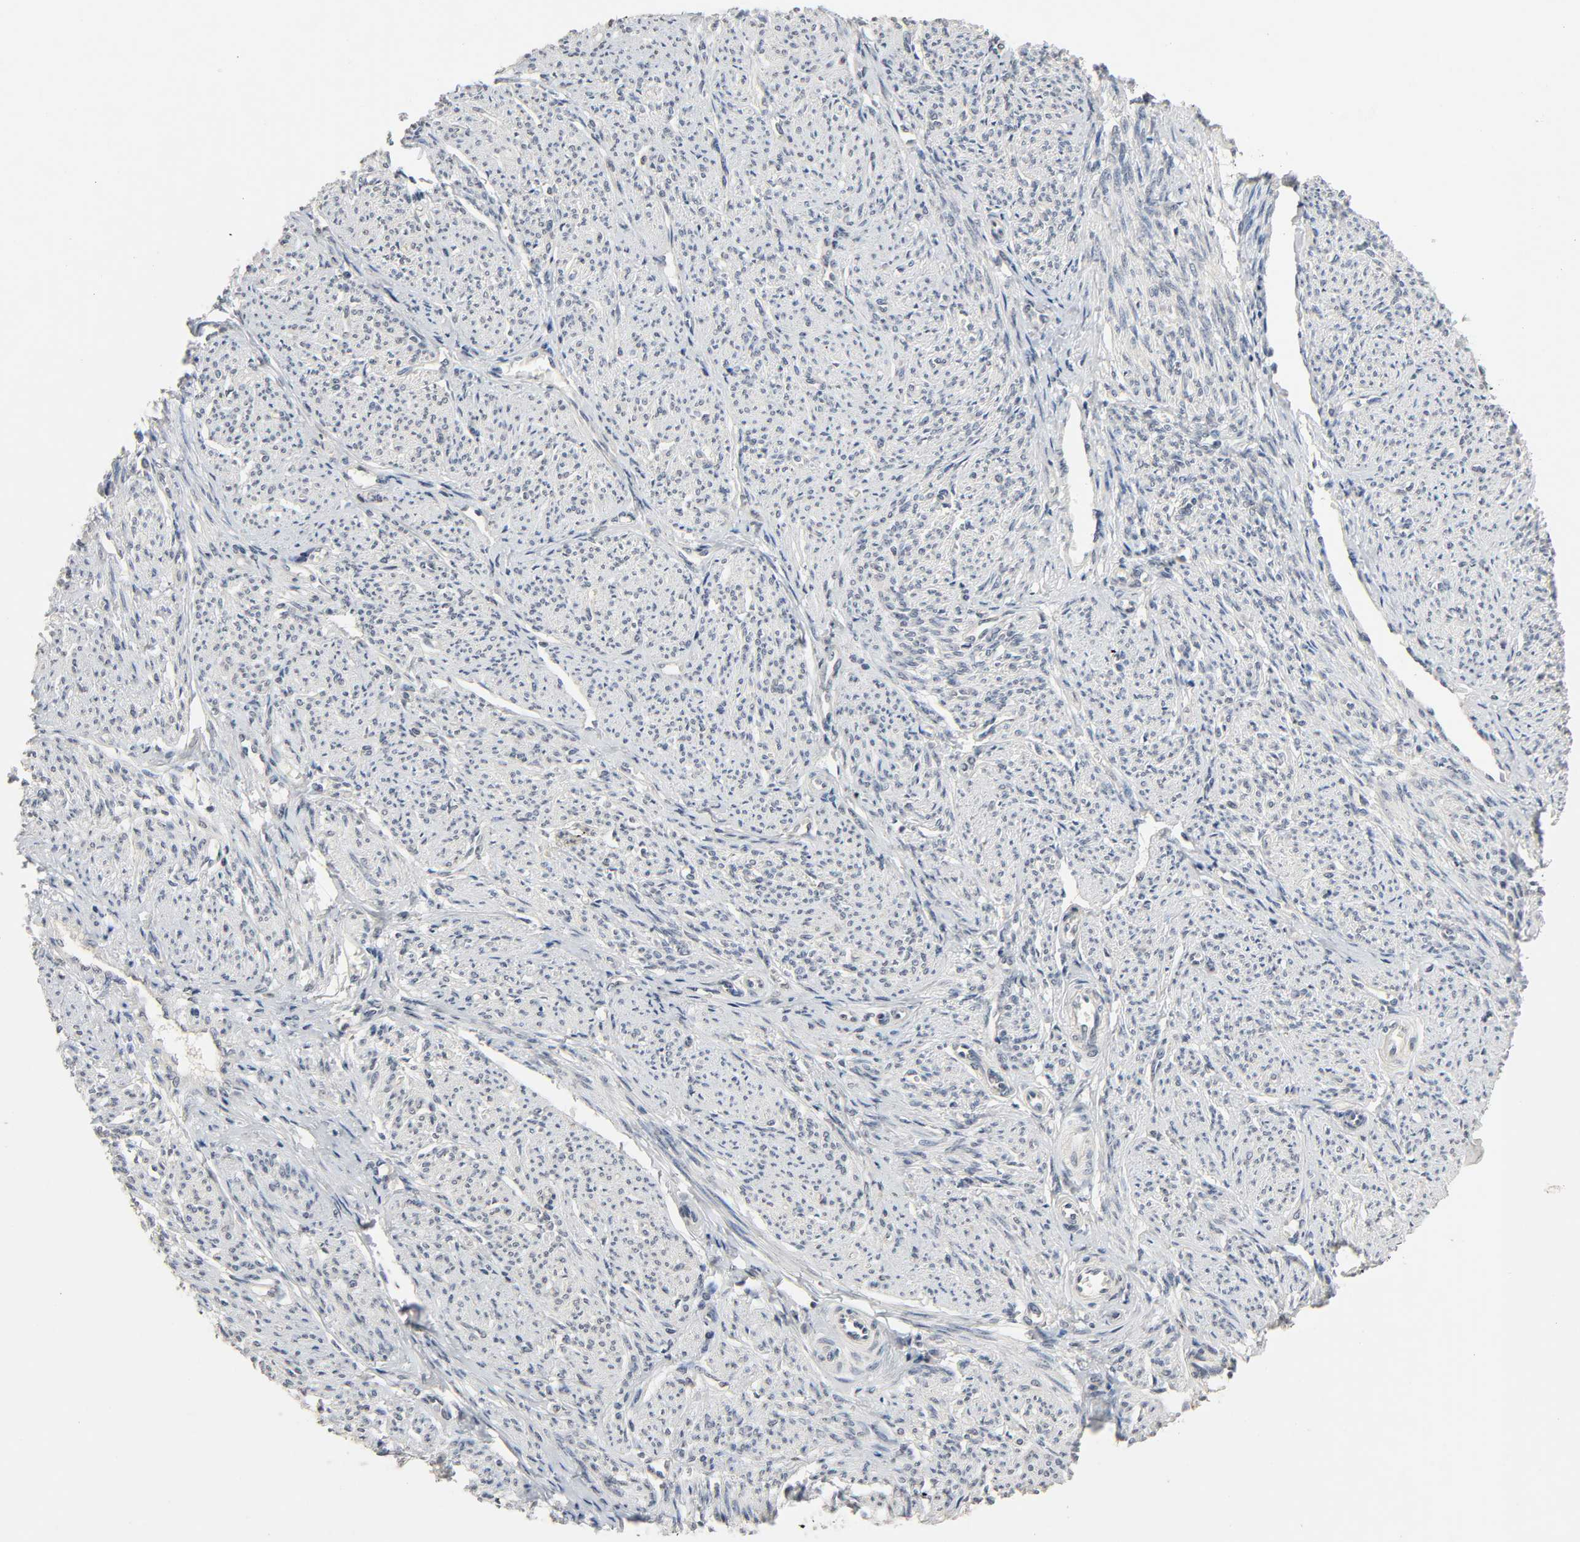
{"staining": {"intensity": "weak", "quantity": "25%-75%", "location": "nuclear"}, "tissue": "smooth muscle", "cell_type": "Smooth muscle cells", "image_type": "normal", "snomed": [{"axis": "morphology", "description": "Normal tissue, NOS"}, {"axis": "topography", "description": "Smooth muscle"}], "caption": "Smooth muscle stained with immunohistochemistry exhibits weak nuclear positivity in approximately 25%-75% of smooth muscle cells. The protein of interest is shown in brown color, while the nuclei are stained blue.", "gene": "MAPKAPK5", "patient": {"sex": "female", "age": 65}}